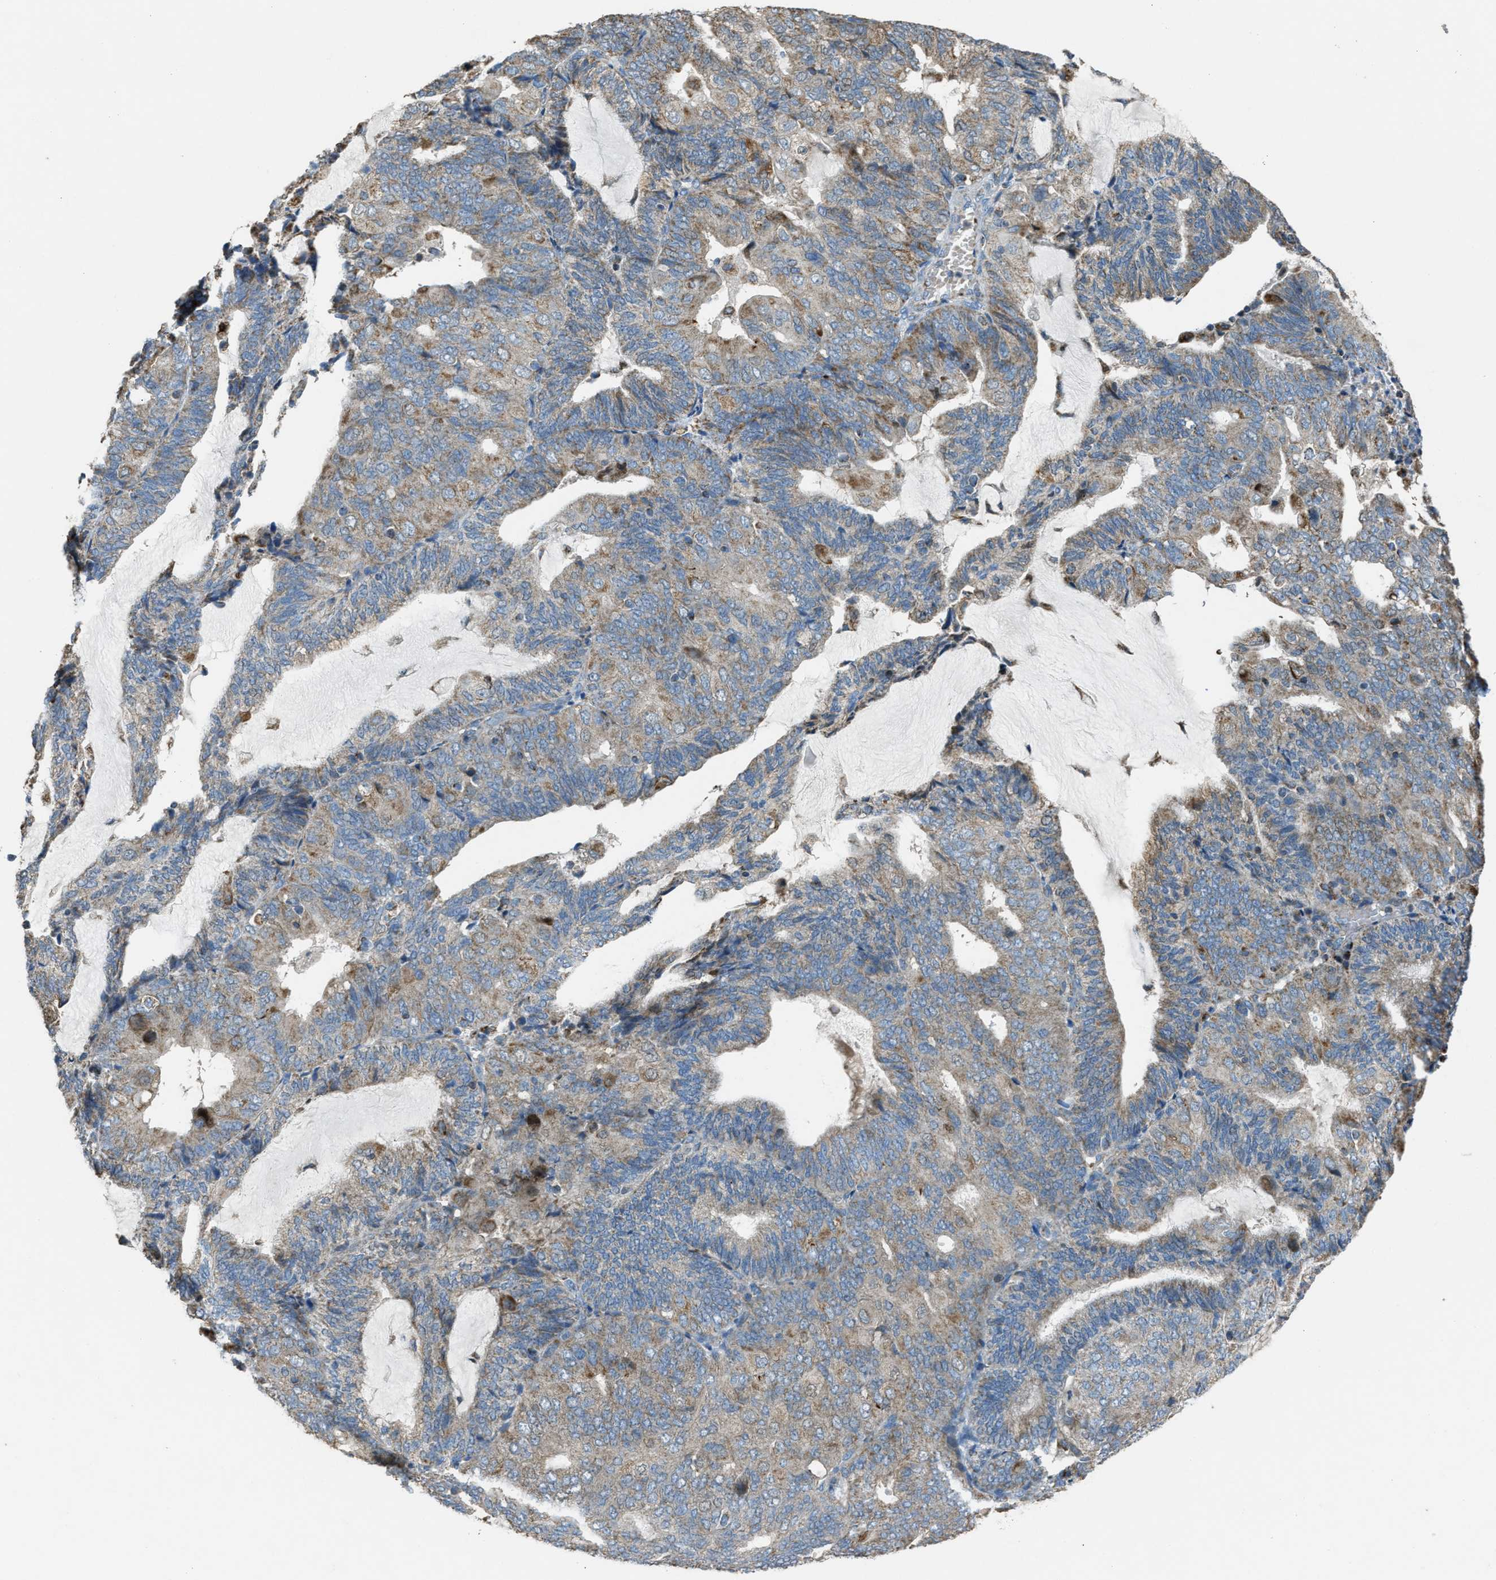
{"staining": {"intensity": "moderate", "quantity": ">75%", "location": "cytoplasmic/membranous"}, "tissue": "endometrial cancer", "cell_type": "Tumor cells", "image_type": "cancer", "snomed": [{"axis": "morphology", "description": "Adenocarcinoma, NOS"}, {"axis": "topography", "description": "Endometrium"}], "caption": "Immunohistochemical staining of endometrial cancer (adenocarcinoma) displays moderate cytoplasmic/membranous protein staining in approximately >75% of tumor cells.", "gene": "SLC25A11", "patient": {"sex": "female", "age": 81}}